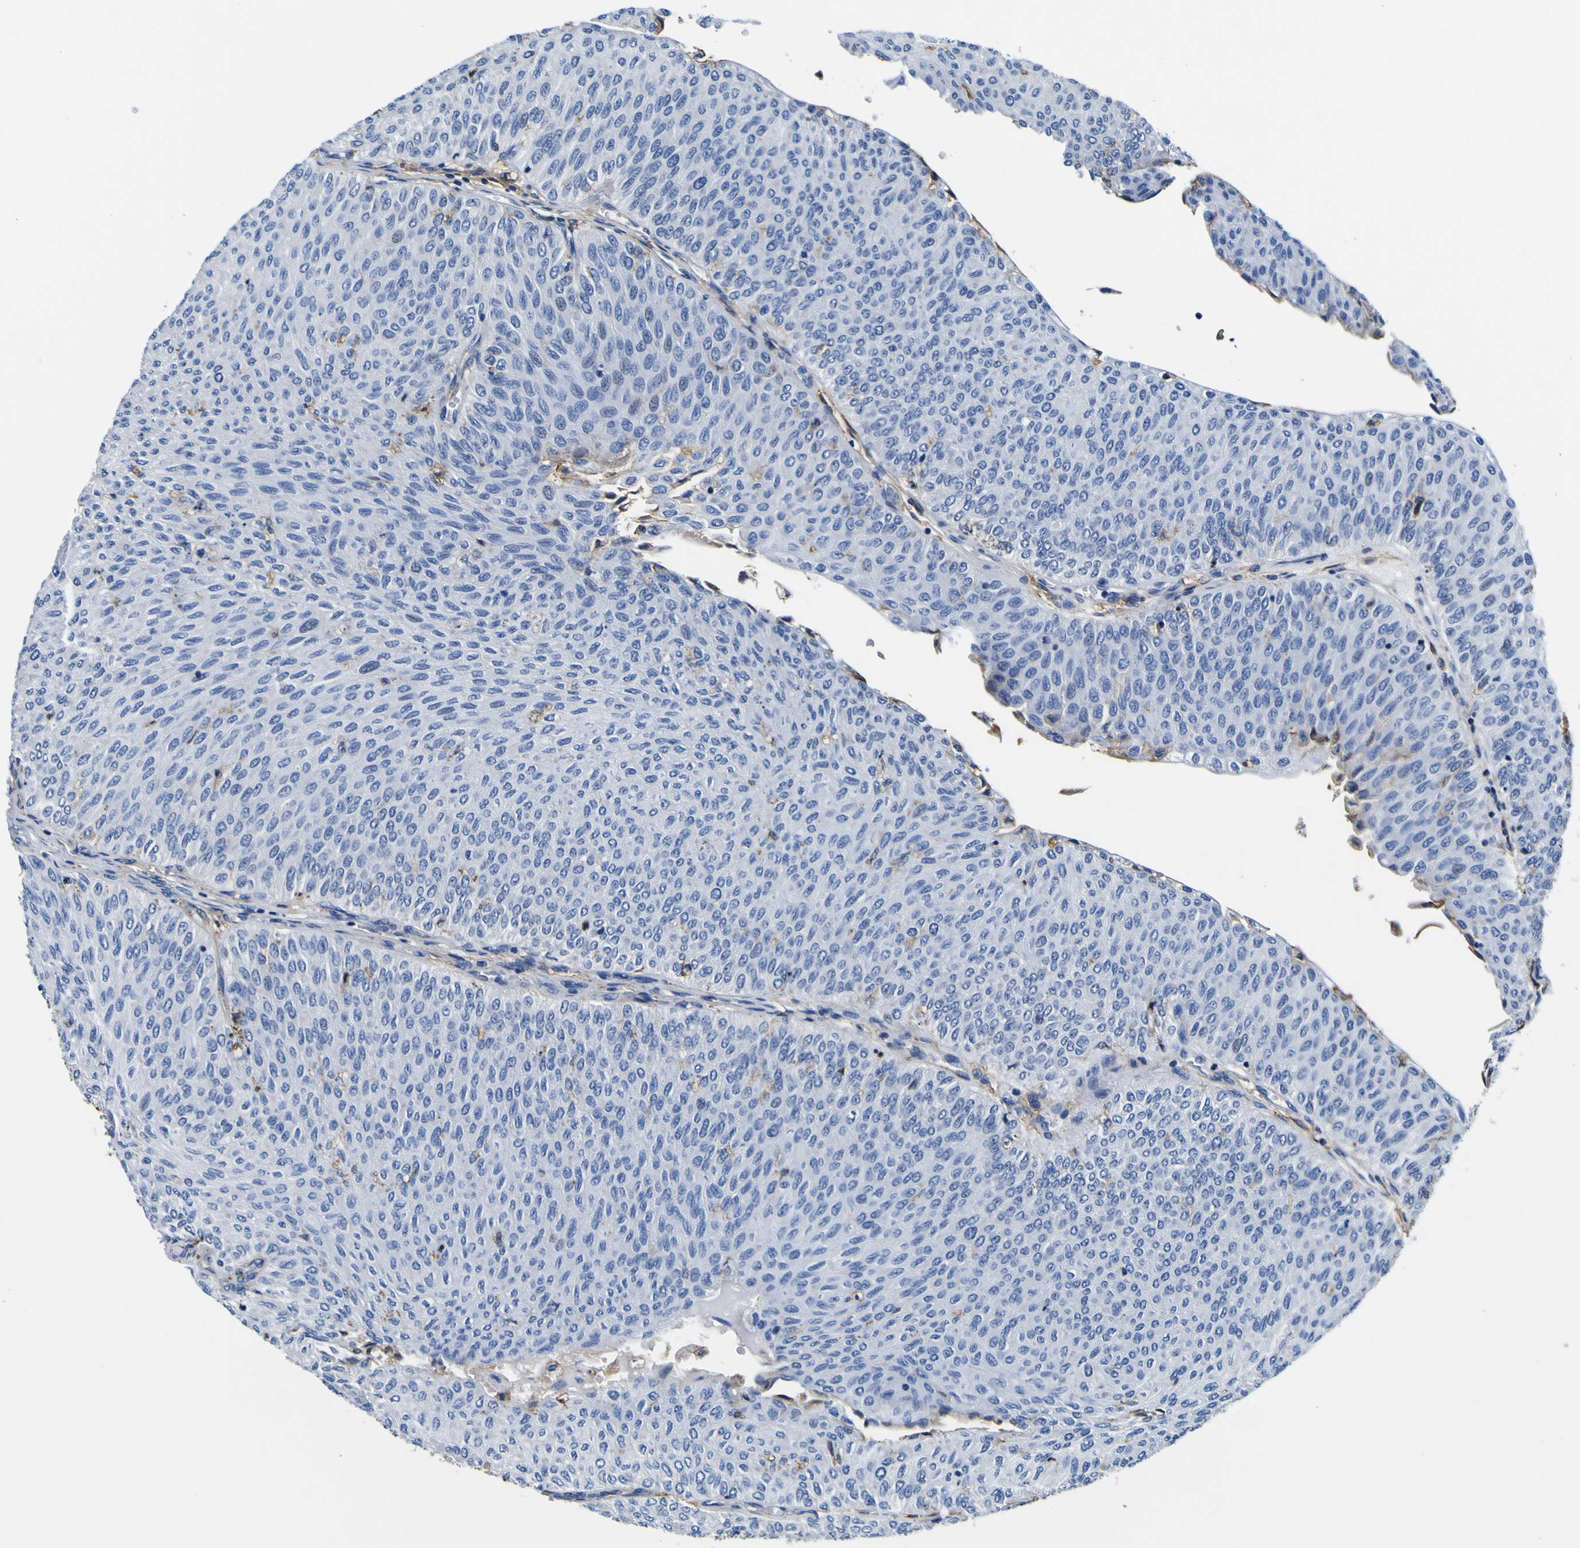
{"staining": {"intensity": "negative", "quantity": "none", "location": "none"}, "tissue": "urothelial cancer", "cell_type": "Tumor cells", "image_type": "cancer", "snomed": [{"axis": "morphology", "description": "Urothelial carcinoma, Low grade"}, {"axis": "topography", "description": "Urinary bladder"}], "caption": "Photomicrograph shows no protein staining in tumor cells of urothelial cancer tissue. (DAB IHC, high magnification).", "gene": "PXDN", "patient": {"sex": "male", "age": 78}}